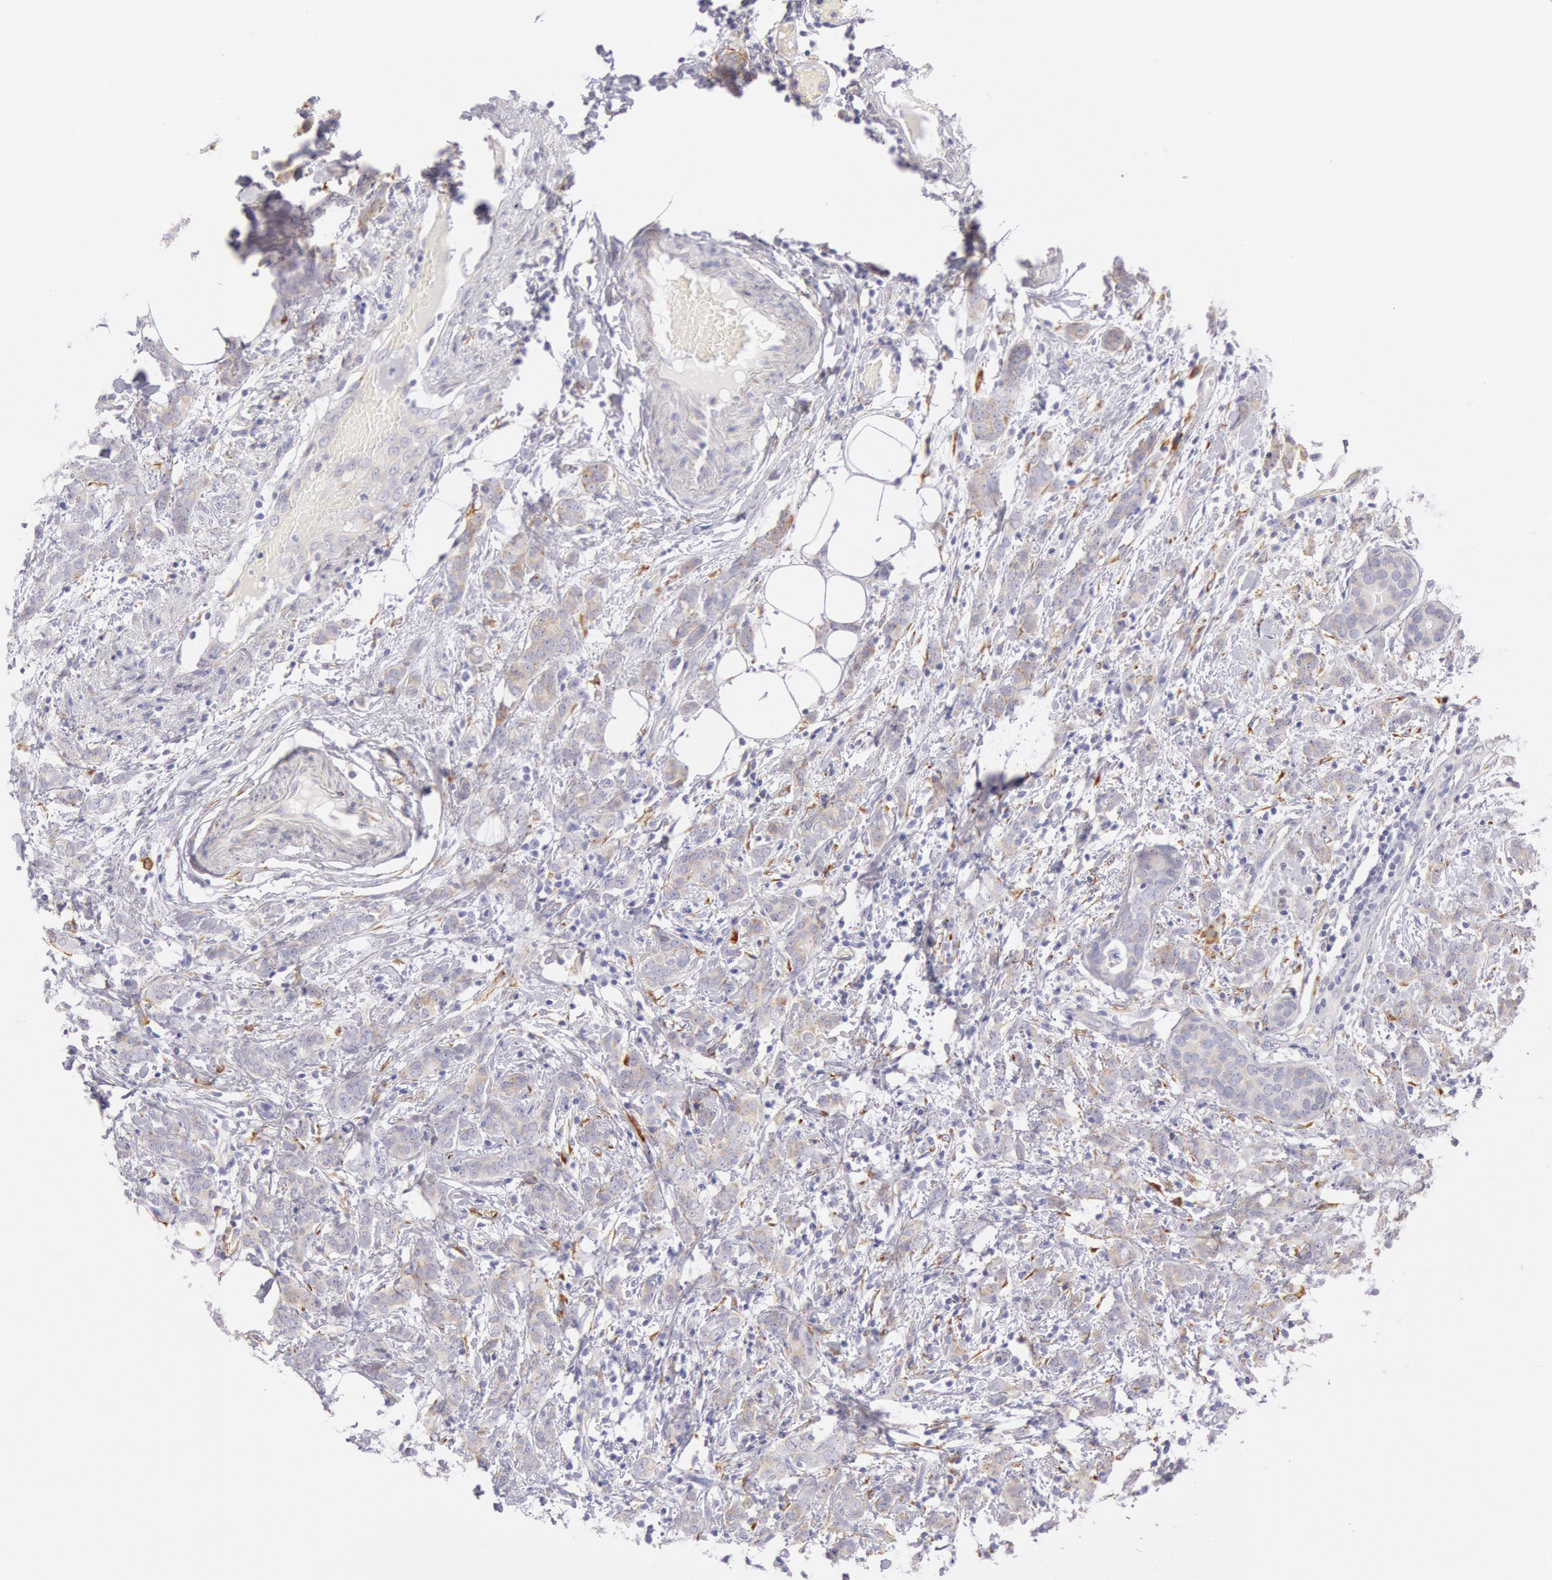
{"staining": {"intensity": "weak", "quantity": ">75%", "location": "cytoplasmic/membranous"}, "tissue": "breast cancer", "cell_type": "Tumor cells", "image_type": "cancer", "snomed": [{"axis": "morphology", "description": "Duct carcinoma"}, {"axis": "topography", "description": "Breast"}], "caption": "A brown stain labels weak cytoplasmic/membranous positivity of a protein in intraductal carcinoma (breast) tumor cells. (Stains: DAB (3,3'-diaminobenzidine) in brown, nuclei in blue, Microscopy: brightfield microscopy at high magnification).", "gene": "CIDEB", "patient": {"sex": "female", "age": 53}}